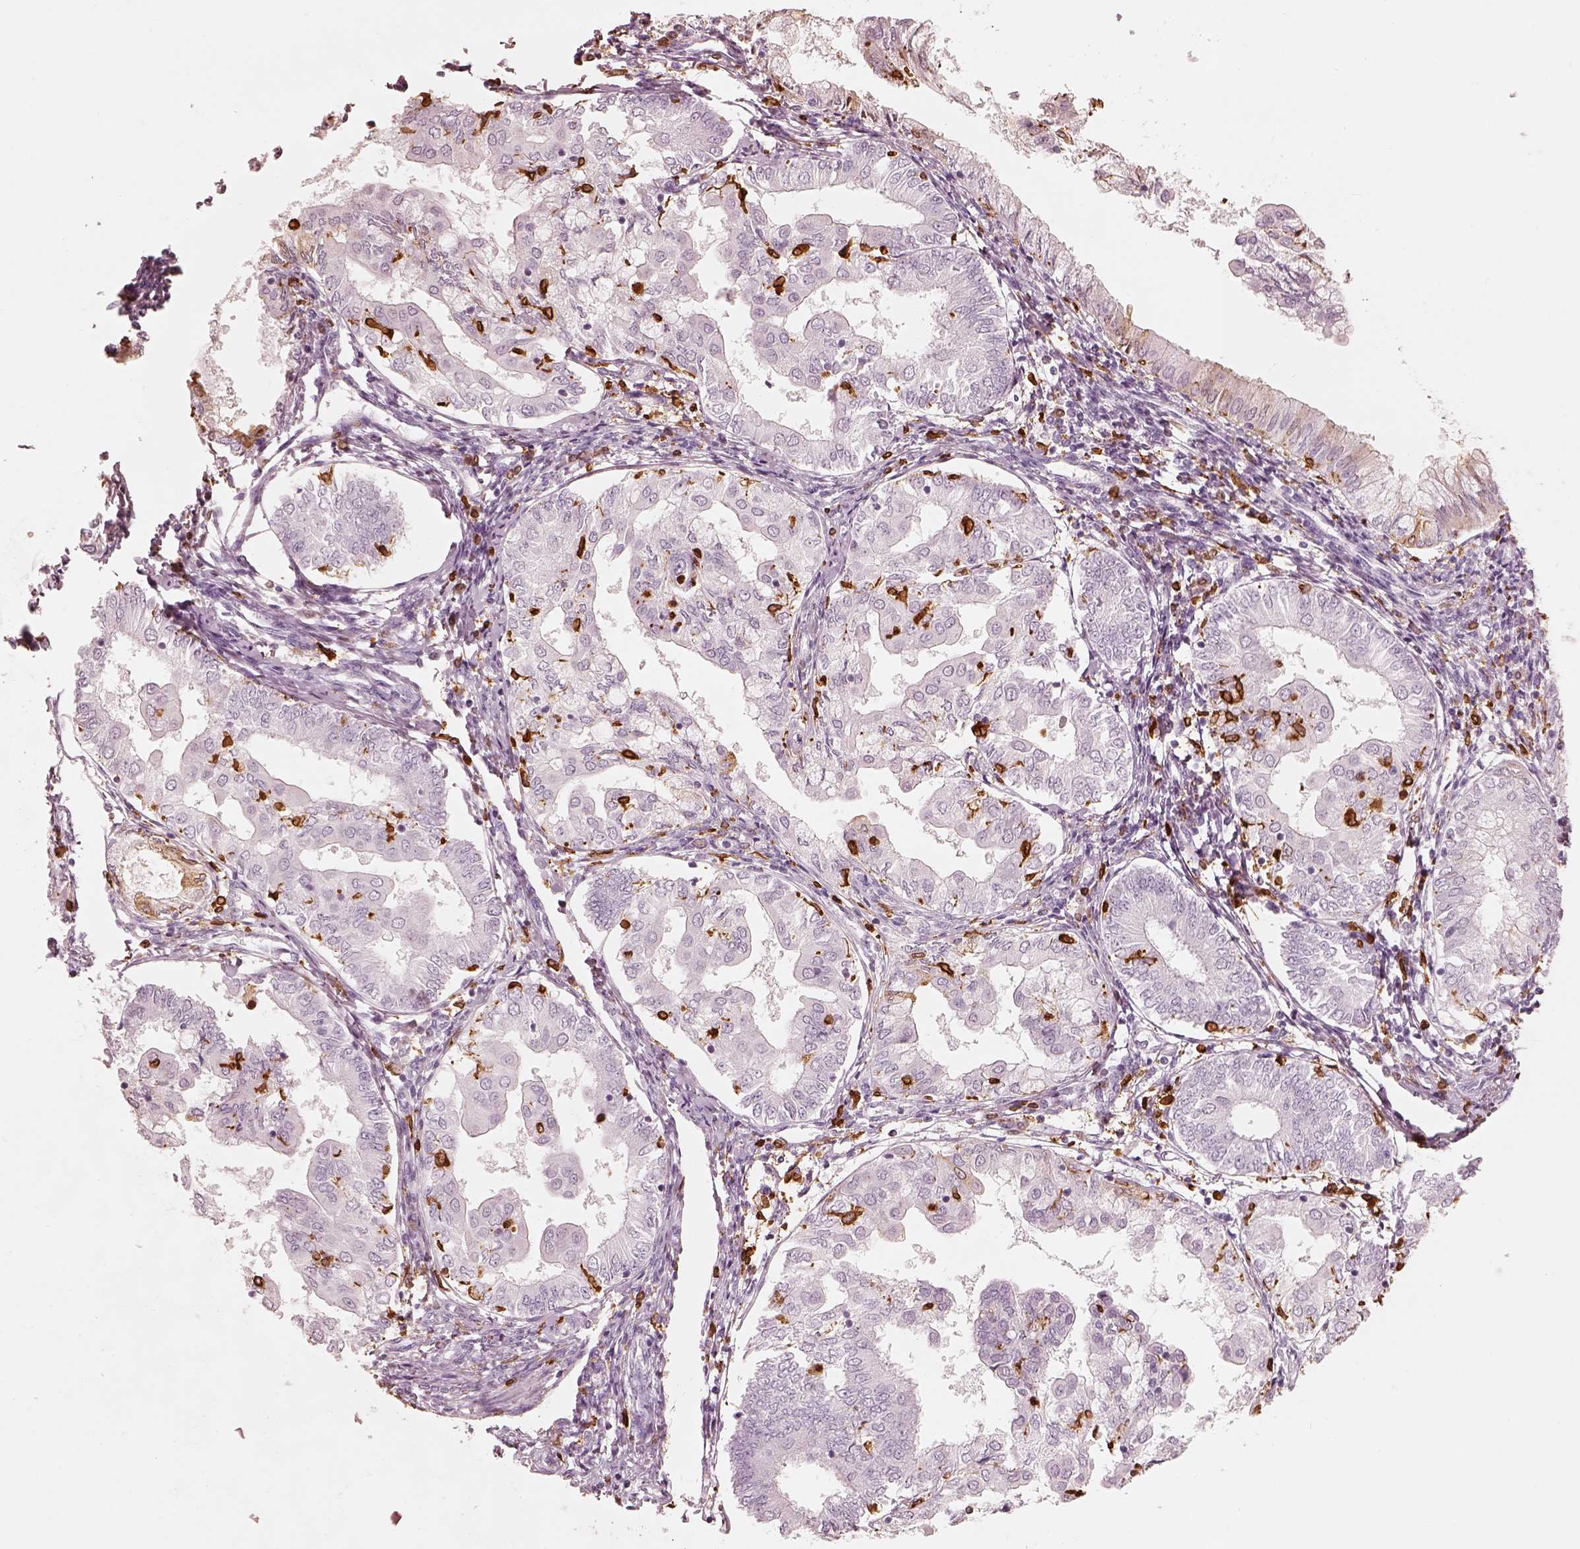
{"staining": {"intensity": "negative", "quantity": "none", "location": "none"}, "tissue": "endometrial cancer", "cell_type": "Tumor cells", "image_type": "cancer", "snomed": [{"axis": "morphology", "description": "Adenocarcinoma, NOS"}, {"axis": "topography", "description": "Endometrium"}], "caption": "Endometrial cancer was stained to show a protein in brown. There is no significant staining in tumor cells.", "gene": "ALOX5", "patient": {"sex": "female", "age": 68}}